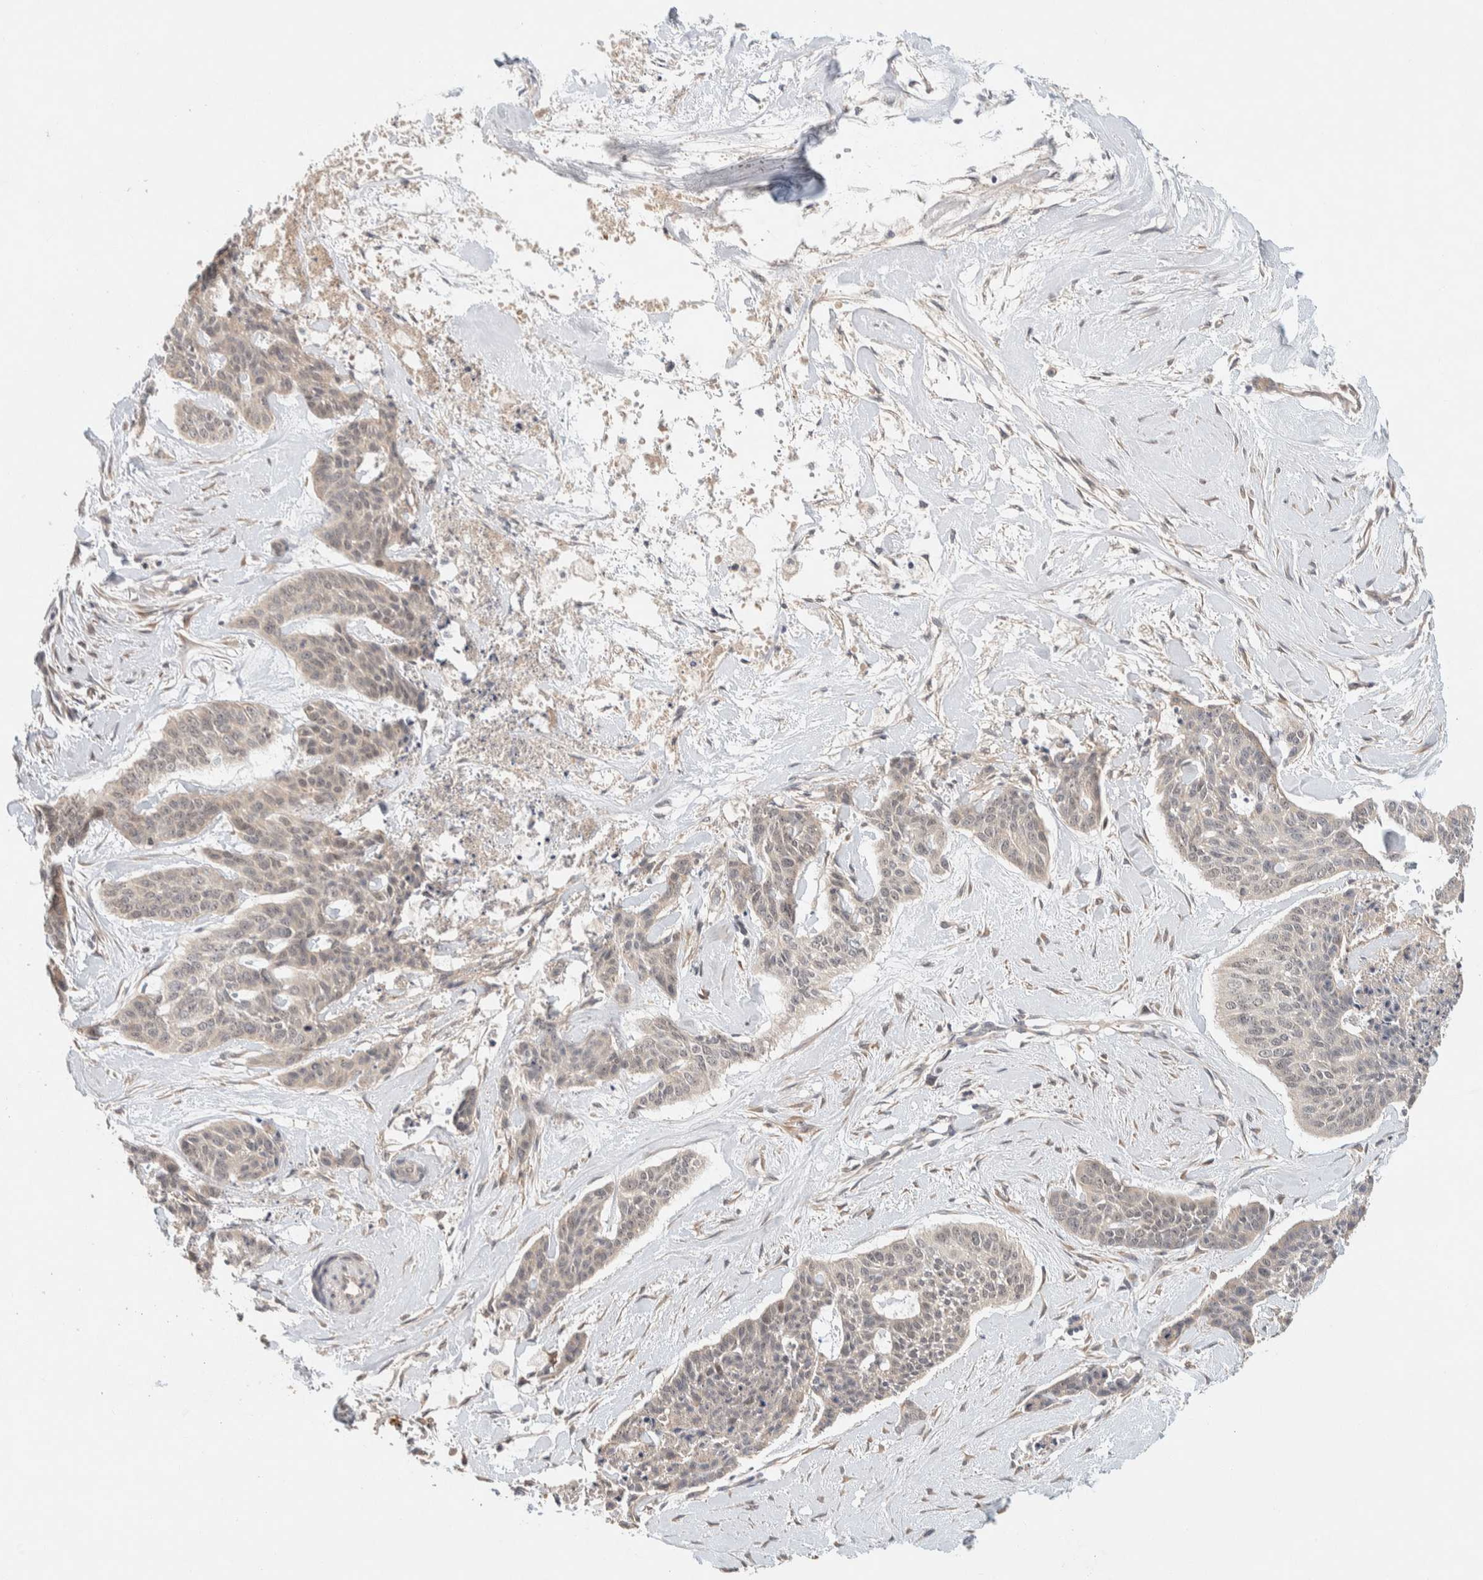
{"staining": {"intensity": "weak", "quantity": "<25%", "location": "cytoplasmic/membranous"}, "tissue": "skin cancer", "cell_type": "Tumor cells", "image_type": "cancer", "snomed": [{"axis": "morphology", "description": "Basal cell carcinoma"}, {"axis": "topography", "description": "Skin"}], "caption": "Tumor cells show no significant staining in skin basal cell carcinoma. (DAB (3,3'-diaminobenzidine) IHC with hematoxylin counter stain).", "gene": "KIF9", "patient": {"sex": "female", "age": 64}}